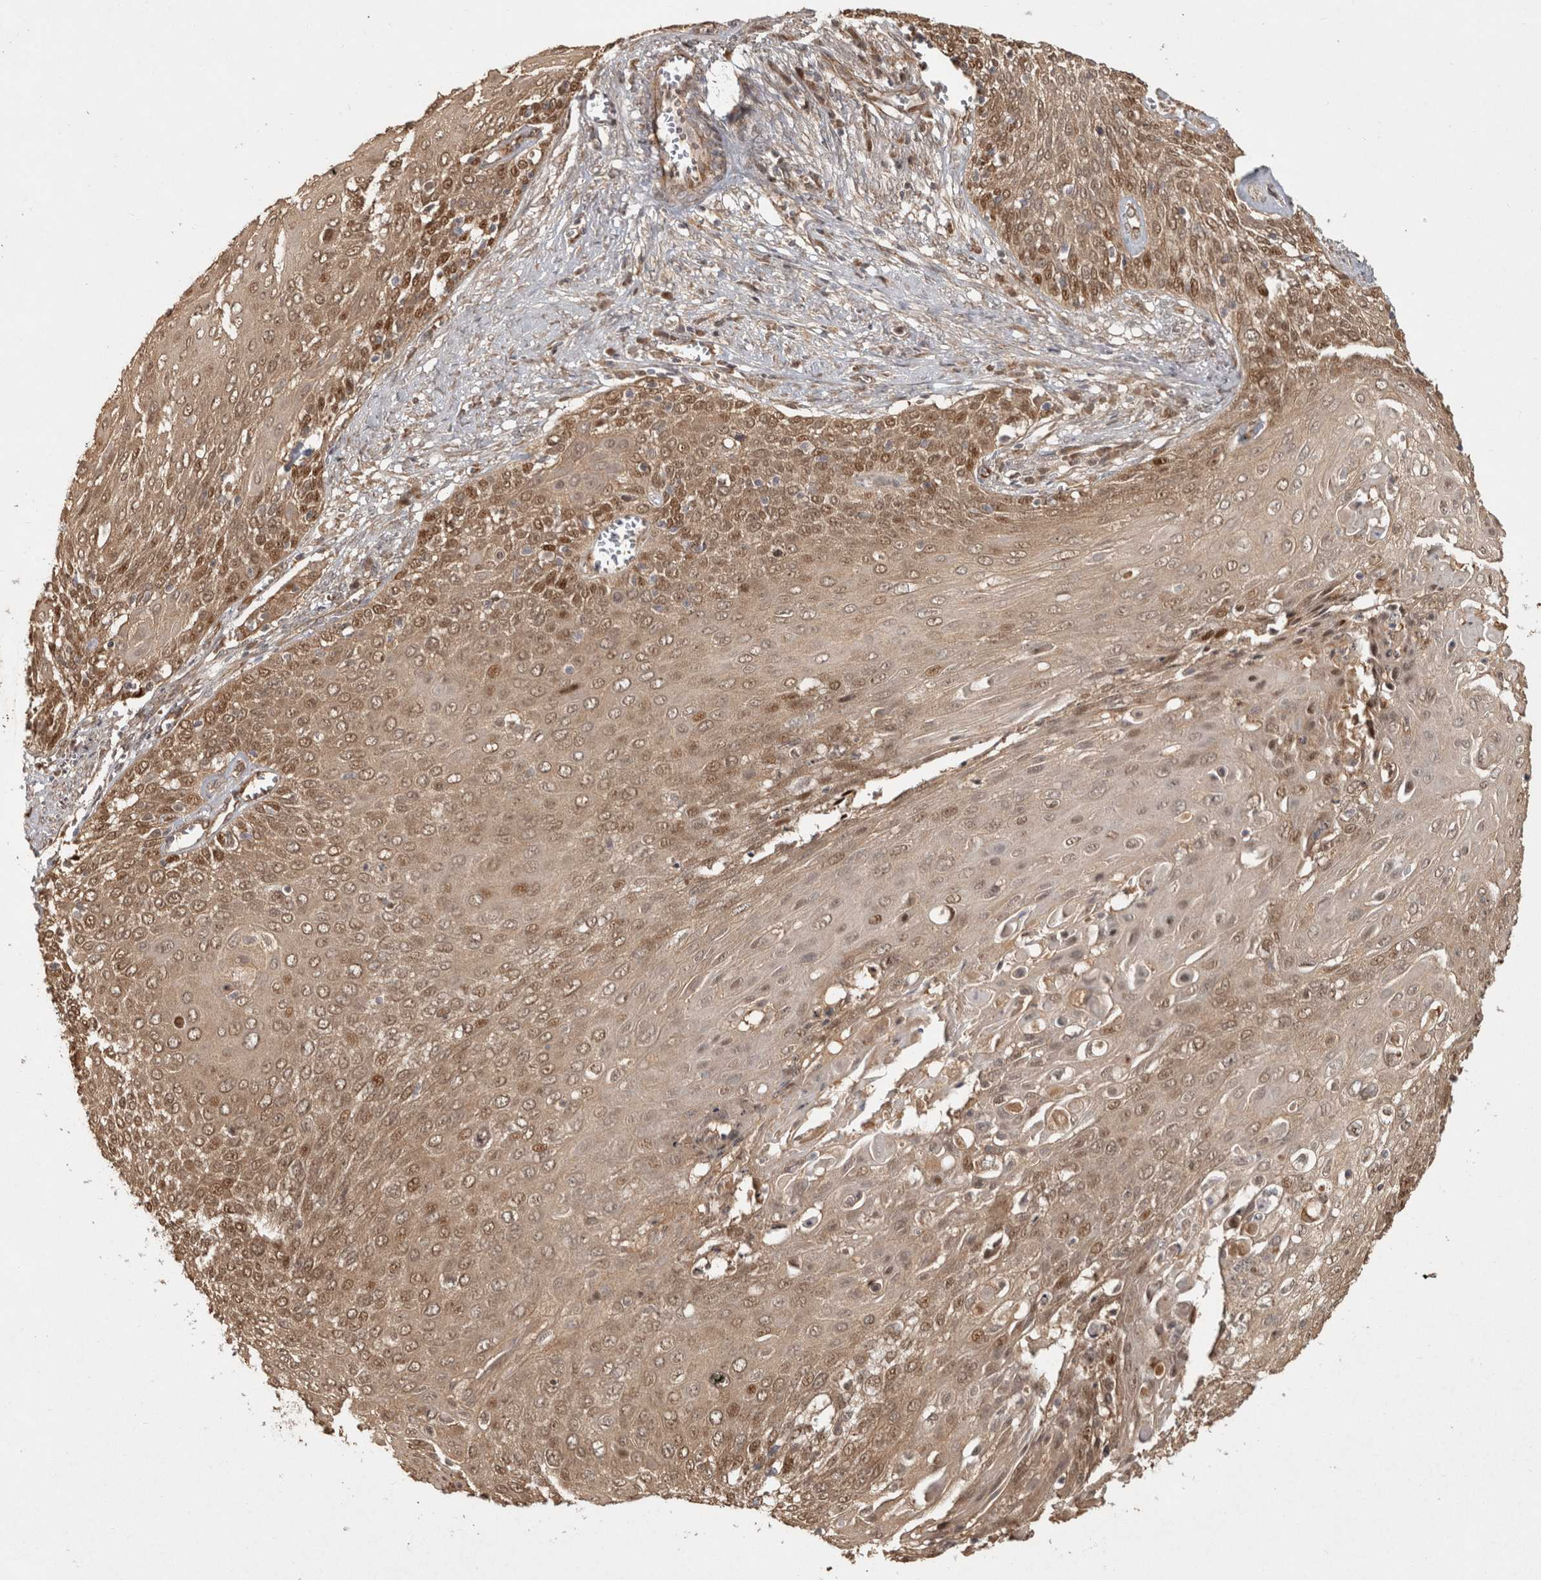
{"staining": {"intensity": "moderate", "quantity": ">75%", "location": "cytoplasmic/membranous,nuclear"}, "tissue": "cervical cancer", "cell_type": "Tumor cells", "image_type": "cancer", "snomed": [{"axis": "morphology", "description": "Squamous cell carcinoma, NOS"}, {"axis": "topography", "description": "Cervix"}], "caption": "This image displays squamous cell carcinoma (cervical) stained with IHC to label a protein in brown. The cytoplasmic/membranous and nuclear of tumor cells show moderate positivity for the protein. Nuclei are counter-stained blue.", "gene": "CAMSAP2", "patient": {"sex": "female", "age": 39}}